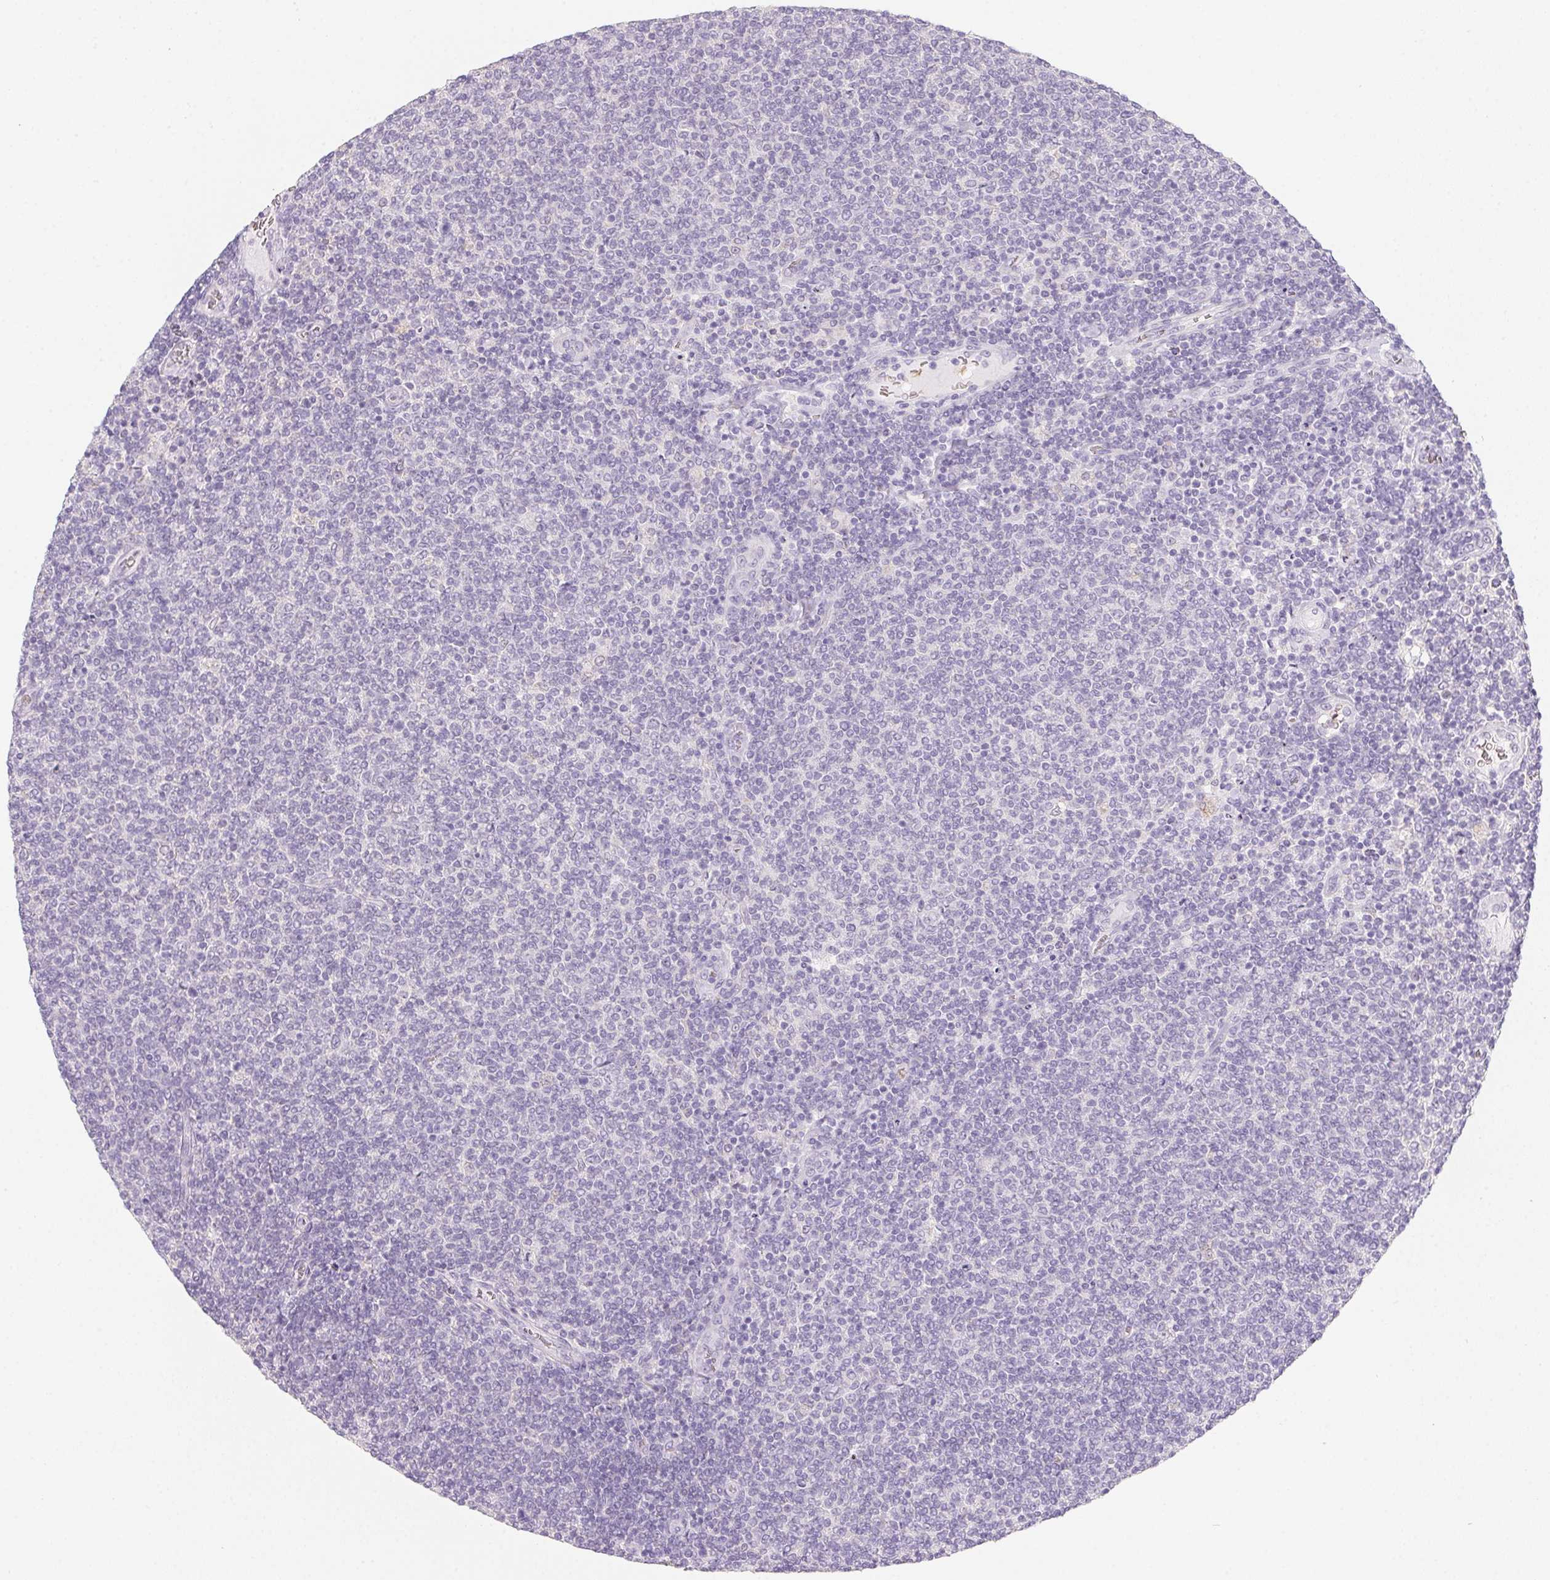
{"staining": {"intensity": "negative", "quantity": "none", "location": "none"}, "tissue": "lymphoma", "cell_type": "Tumor cells", "image_type": "cancer", "snomed": [{"axis": "morphology", "description": "Malignant lymphoma, non-Hodgkin's type, Low grade"}, {"axis": "topography", "description": "Lymph node"}], "caption": "Photomicrograph shows no protein expression in tumor cells of lymphoma tissue.", "gene": "DCD", "patient": {"sex": "male", "age": 52}}